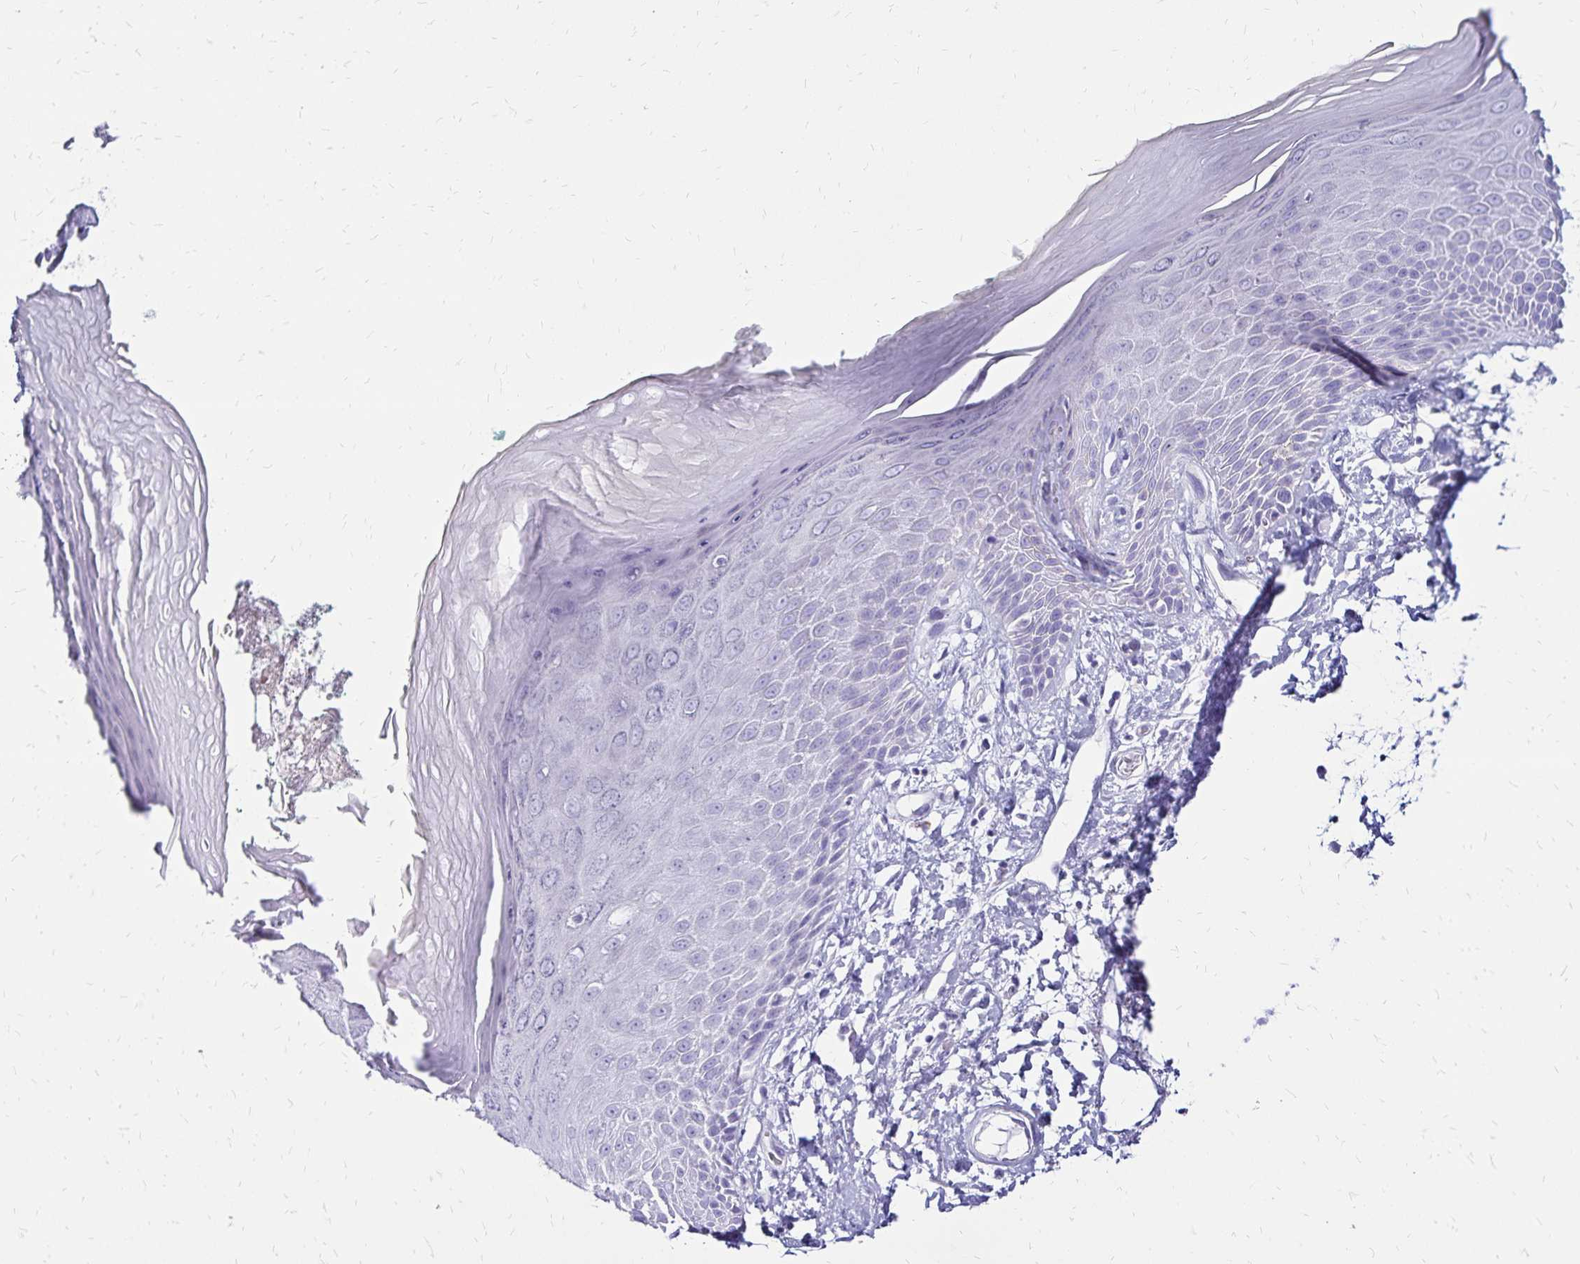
{"staining": {"intensity": "negative", "quantity": "none", "location": "none"}, "tissue": "skin", "cell_type": "Epidermal cells", "image_type": "normal", "snomed": [{"axis": "morphology", "description": "Normal tissue, NOS"}, {"axis": "topography", "description": "Anal"}, {"axis": "topography", "description": "Peripheral nerve tissue"}], "caption": "An immunohistochemistry histopathology image of normal skin is shown. There is no staining in epidermal cells of skin. (Immunohistochemistry (ihc), brightfield microscopy, high magnification).", "gene": "LIN28B", "patient": {"sex": "male", "age": 78}}